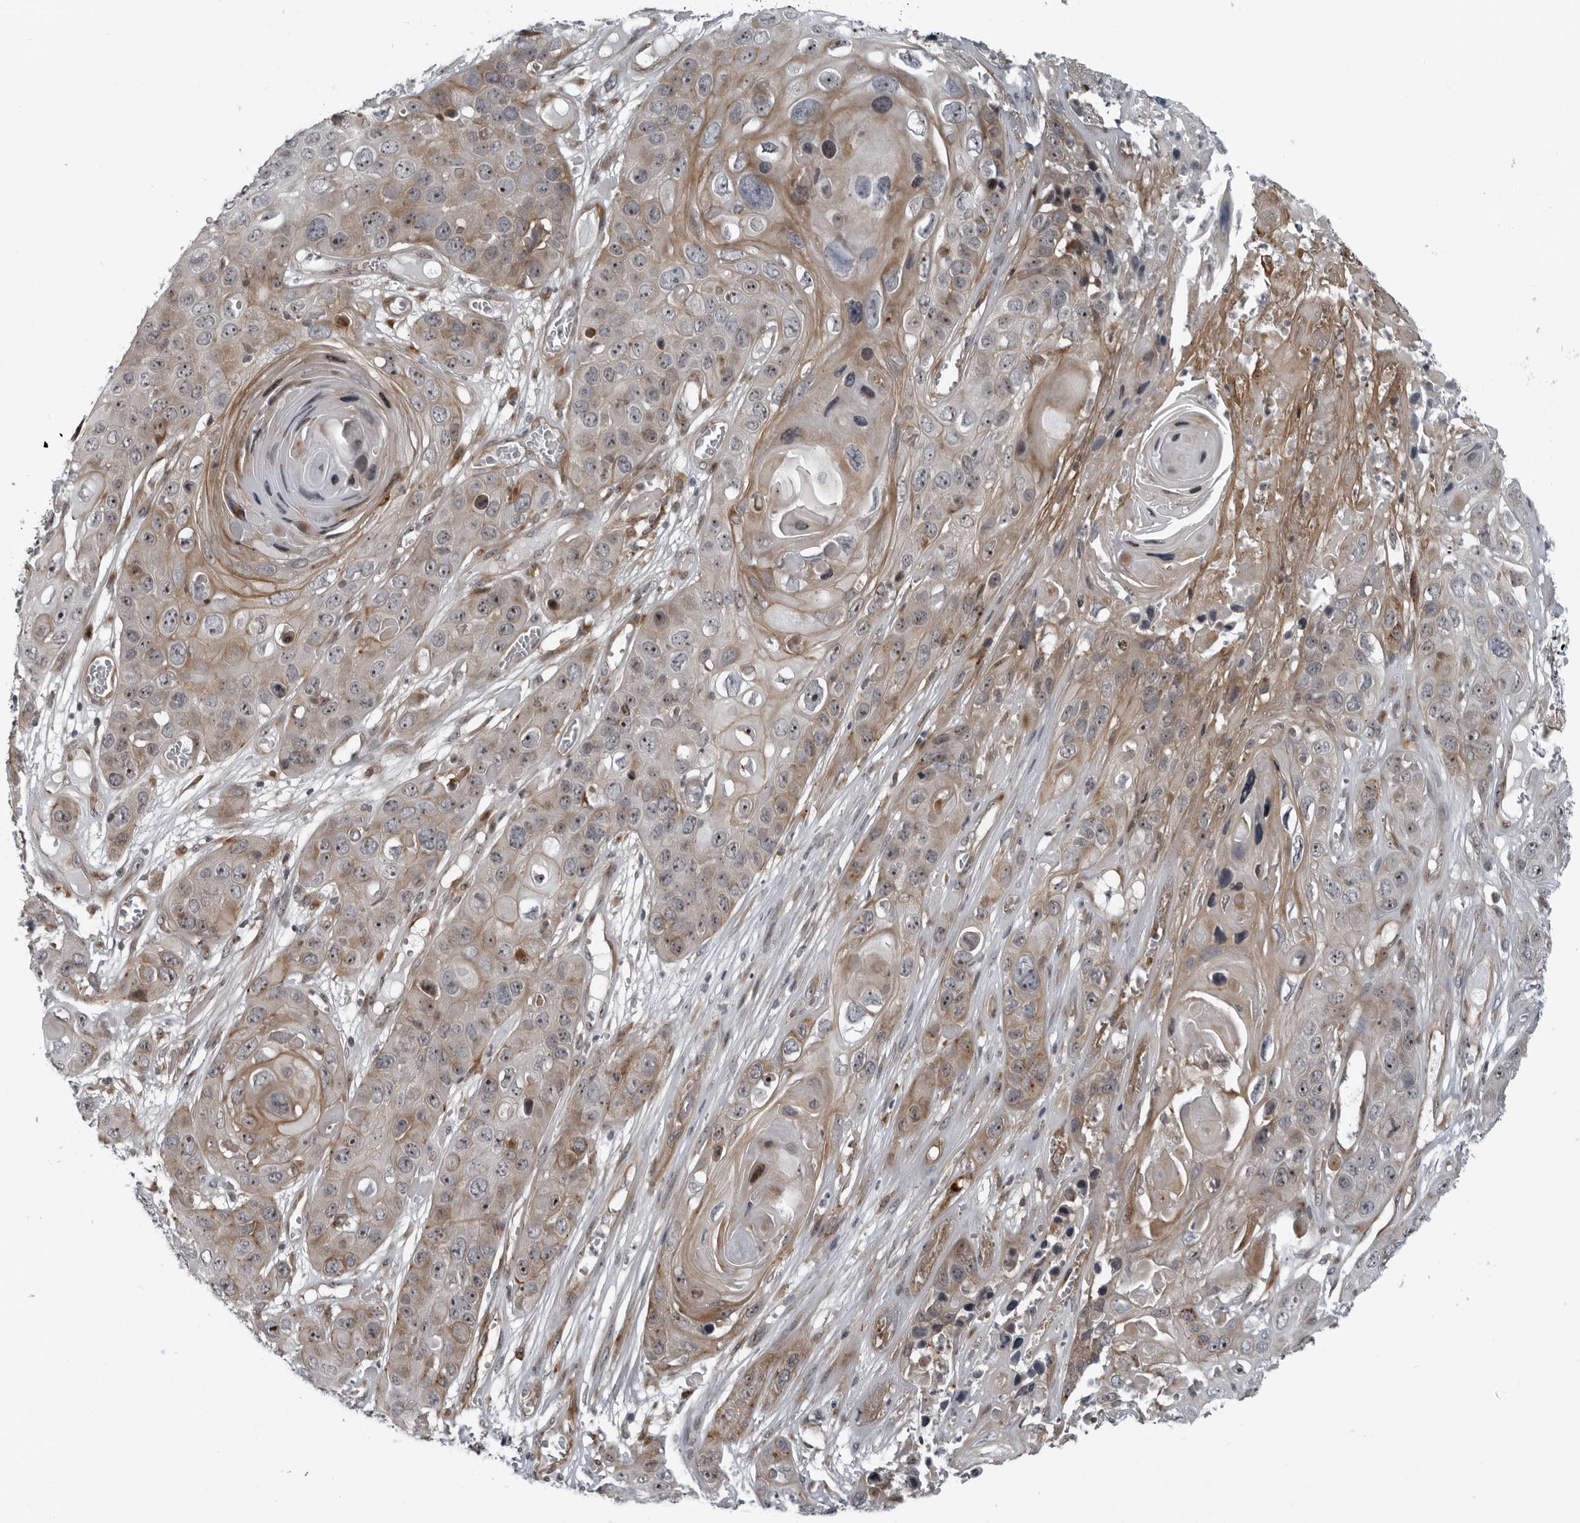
{"staining": {"intensity": "moderate", "quantity": ">75%", "location": "nuclear"}, "tissue": "skin cancer", "cell_type": "Tumor cells", "image_type": "cancer", "snomed": [{"axis": "morphology", "description": "Squamous cell carcinoma, NOS"}, {"axis": "topography", "description": "Skin"}], "caption": "Protein analysis of skin squamous cell carcinoma tissue reveals moderate nuclear positivity in approximately >75% of tumor cells.", "gene": "FAM102B", "patient": {"sex": "male", "age": 55}}